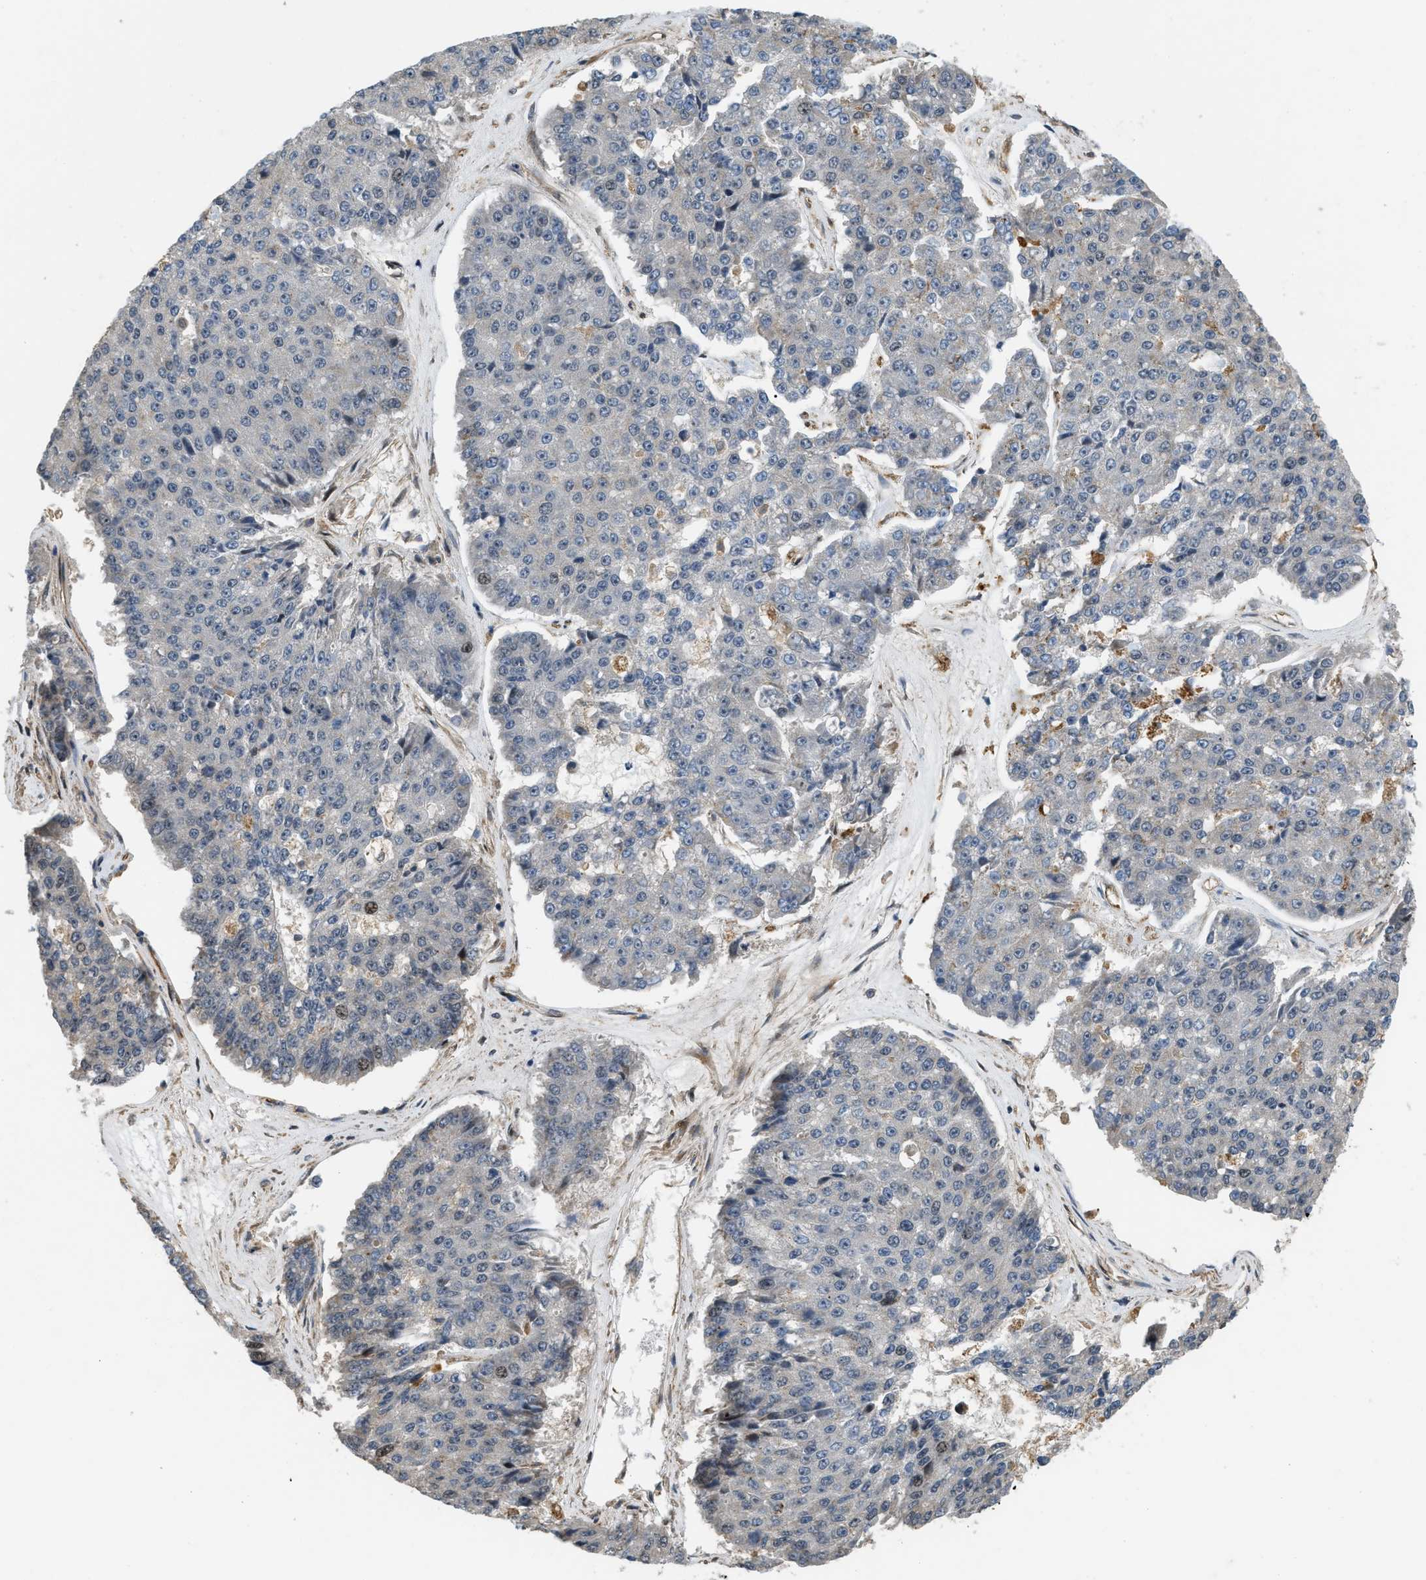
{"staining": {"intensity": "moderate", "quantity": "<25%", "location": "nuclear"}, "tissue": "pancreatic cancer", "cell_type": "Tumor cells", "image_type": "cancer", "snomed": [{"axis": "morphology", "description": "Adenocarcinoma, NOS"}, {"axis": "topography", "description": "Pancreas"}], "caption": "A brown stain highlights moderate nuclear positivity of a protein in pancreatic cancer tumor cells.", "gene": "LTA4H", "patient": {"sex": "male", "age": 50}}